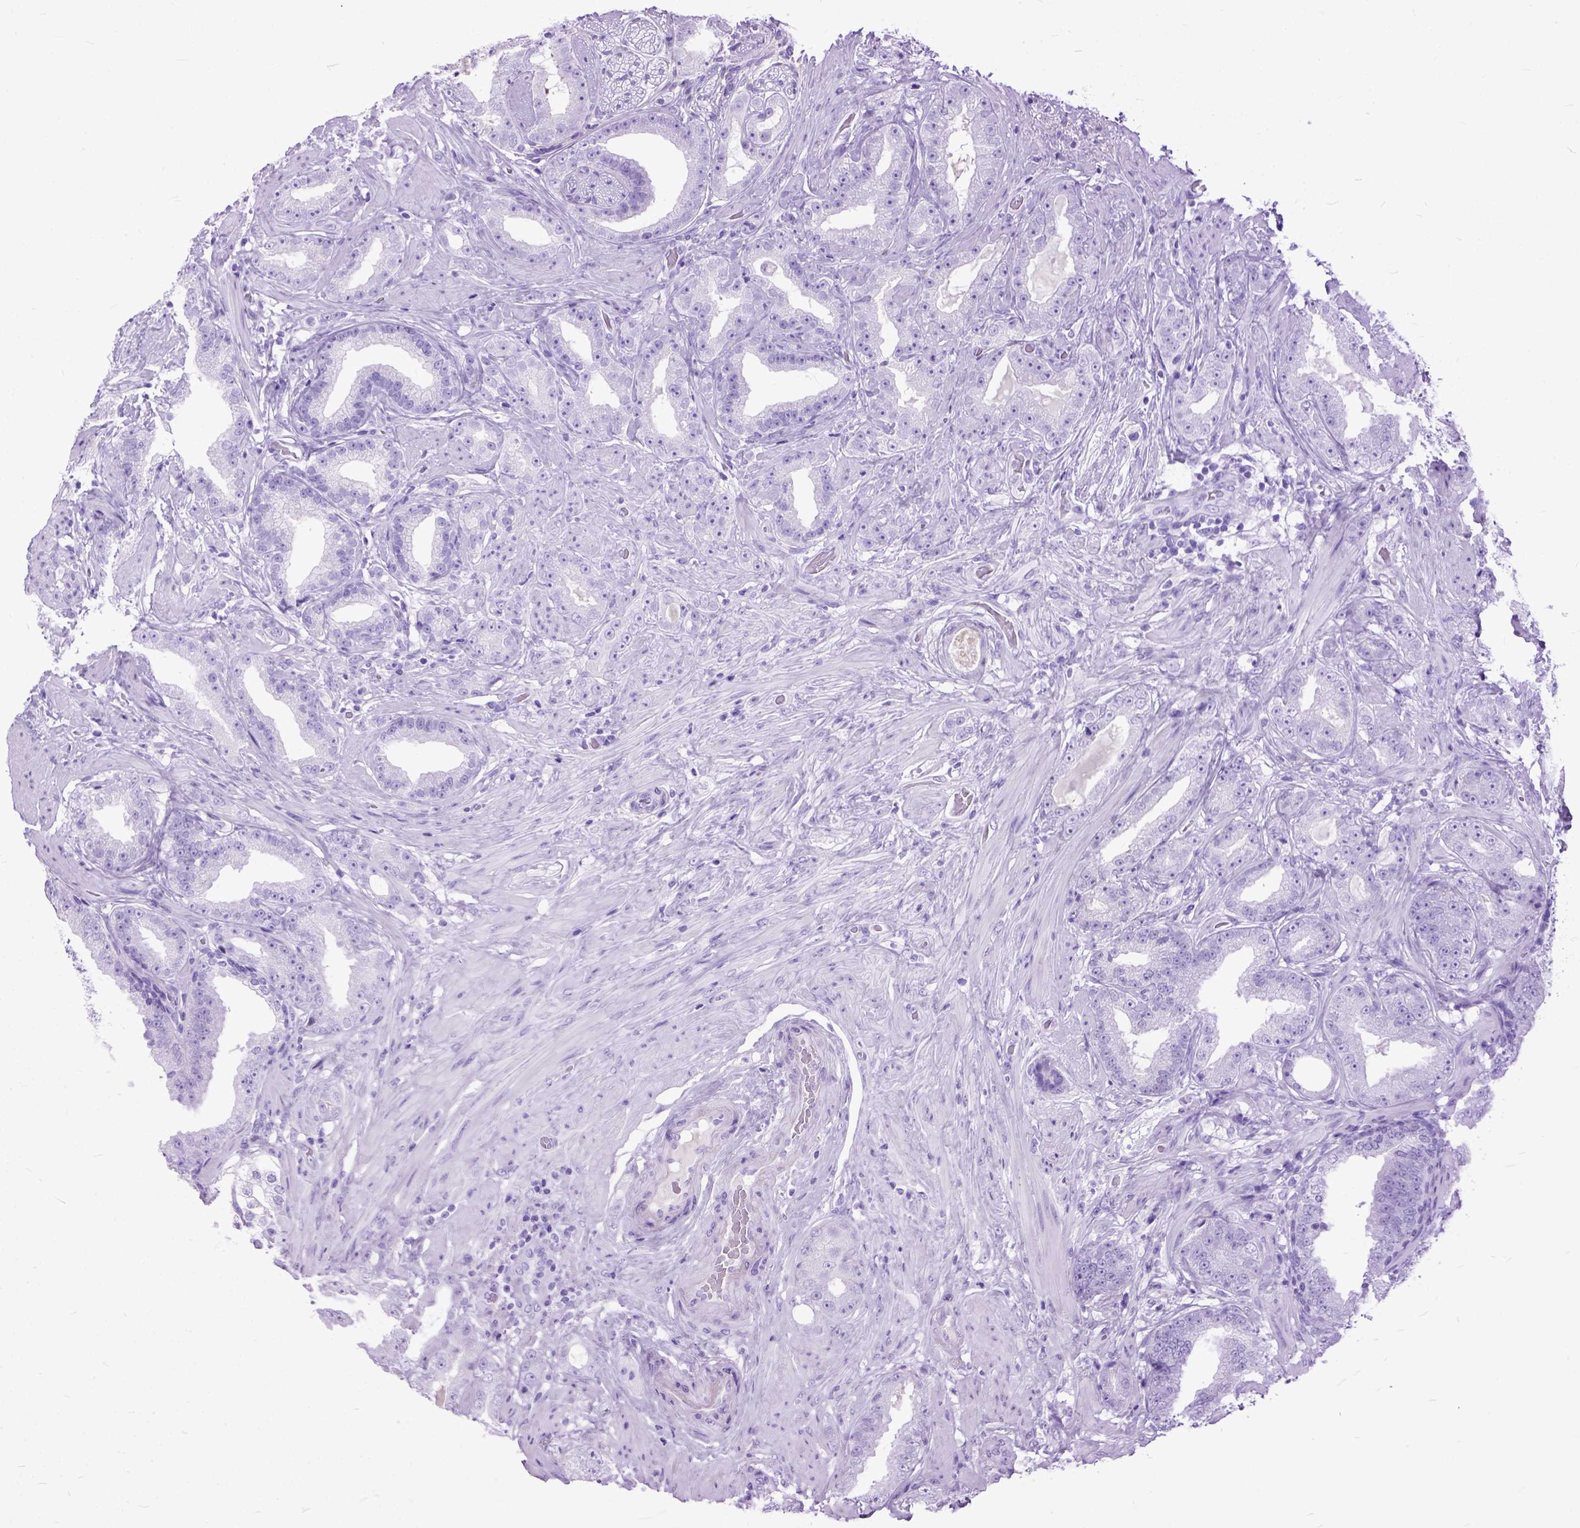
{"staining": {"intensity": "negative", "quantity": "none", "location": "none"}, "tissue": "prostate cancer", "cell_type": "Tumor cells", "image_type": "cancer", "snomed": [{"axis": "morphology", "description": "Adenocarcinoma, Low grade"}, {"axis": "topography", "description": "Prostate"}], "caption": "This is an IHC image of low-grade adenocarcinoma (prostate). There is no staining in tumor cells.", "gene": "GNGT1", "patient": {"sex": "male", "age": 60}}